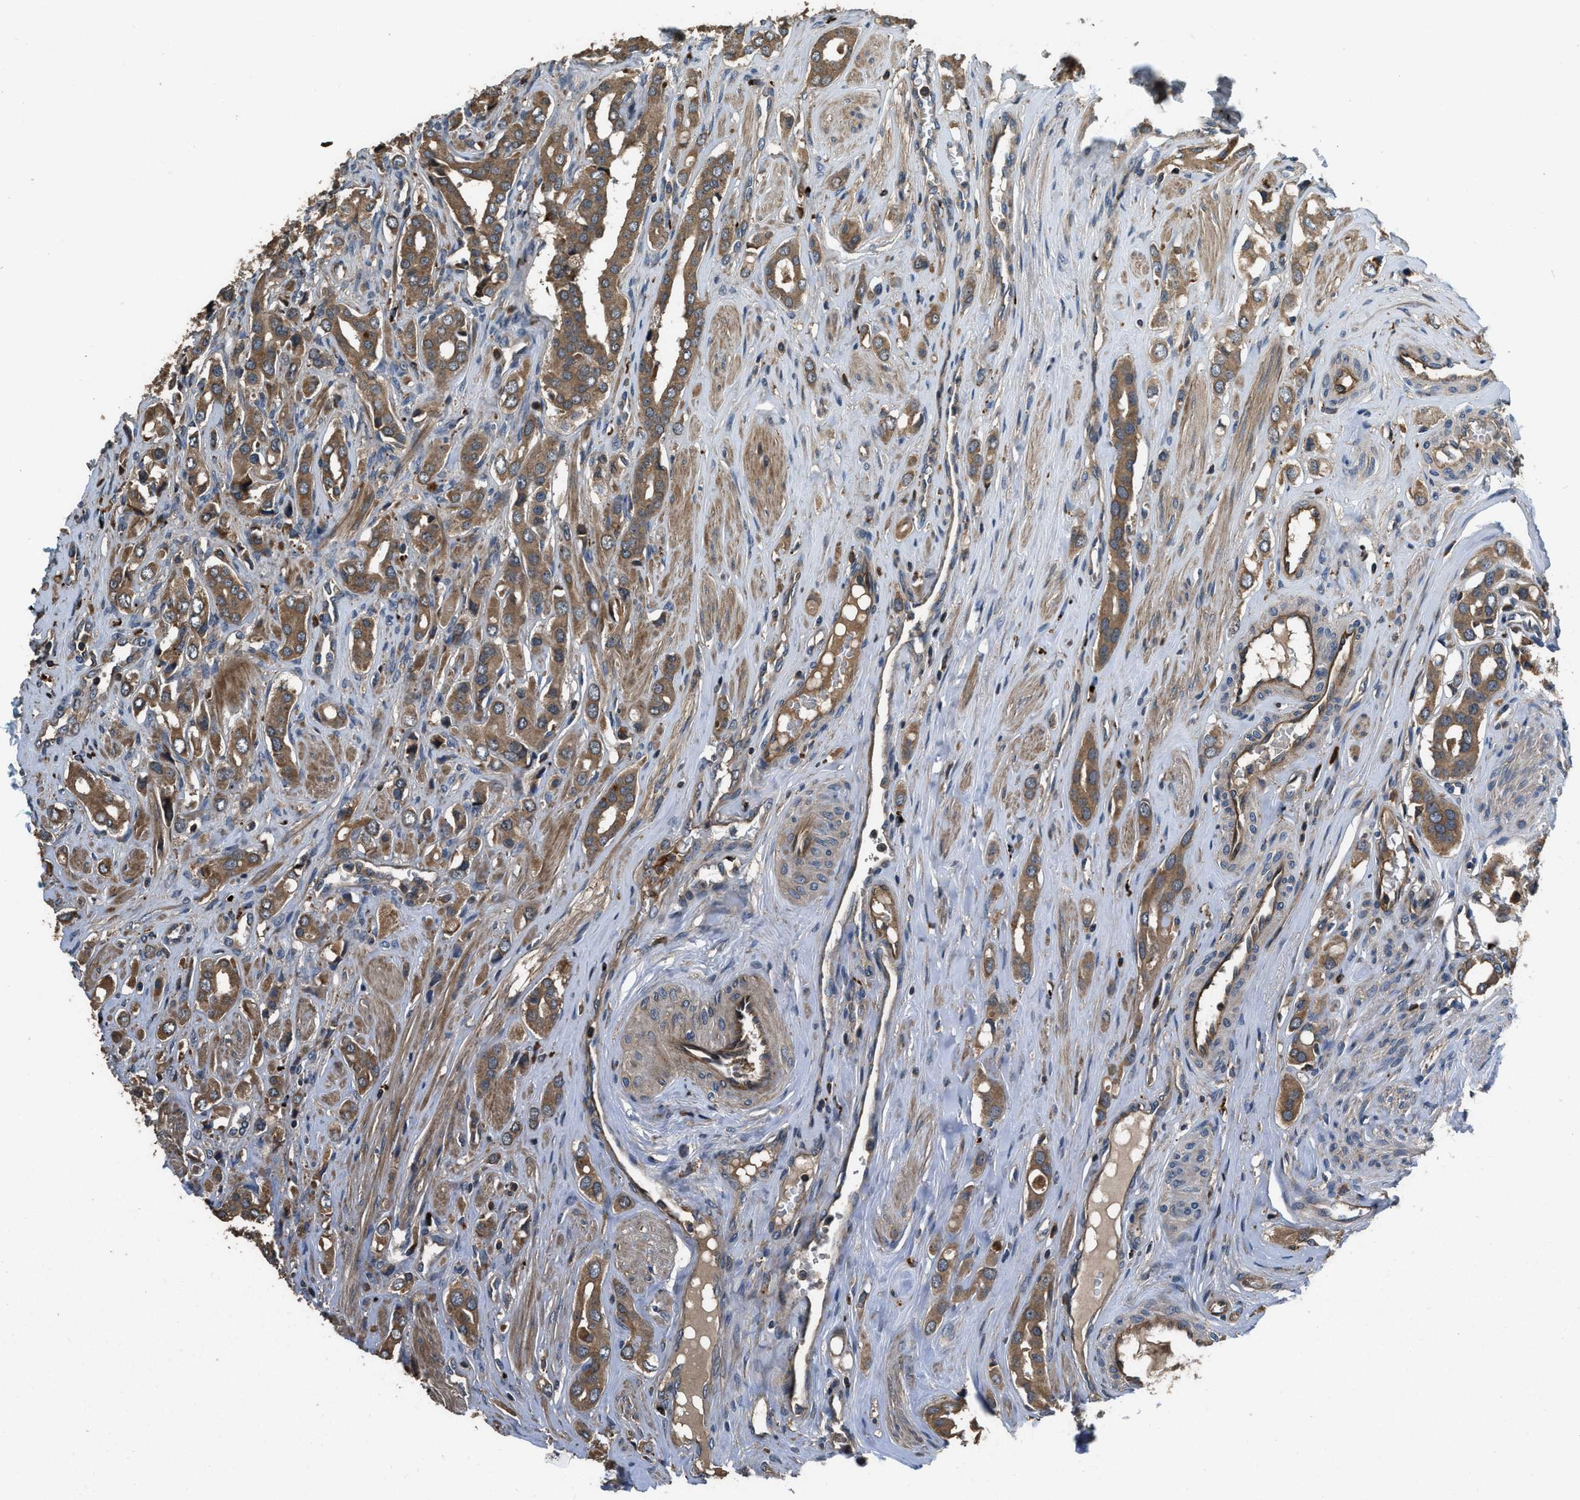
{"staining": {"intensity": "moderate", "quantity": ">75%", "location": "cytoplasmic/membranous"}, "tissue": "prostate cancer", "cell_type": "Tumor cells", "image_type": "cancer", "snomed": [{"axis": "morphology", "description": "Adenocarcinoma, High grade"}, {"axis": "topography", "description": "Prostate"}], "caption": "High-magnification brightfield microscopy of prostate adenocarcinoma (high-grade) stained with DAB (brown) and counterstained with hematoxylin (blue). tumor cells exhibit moderate cytoplasmic/membranous expression is identified in about>75% of cells.", "gene": "GGH", "patient": {"sex": "male", "age": 52}}